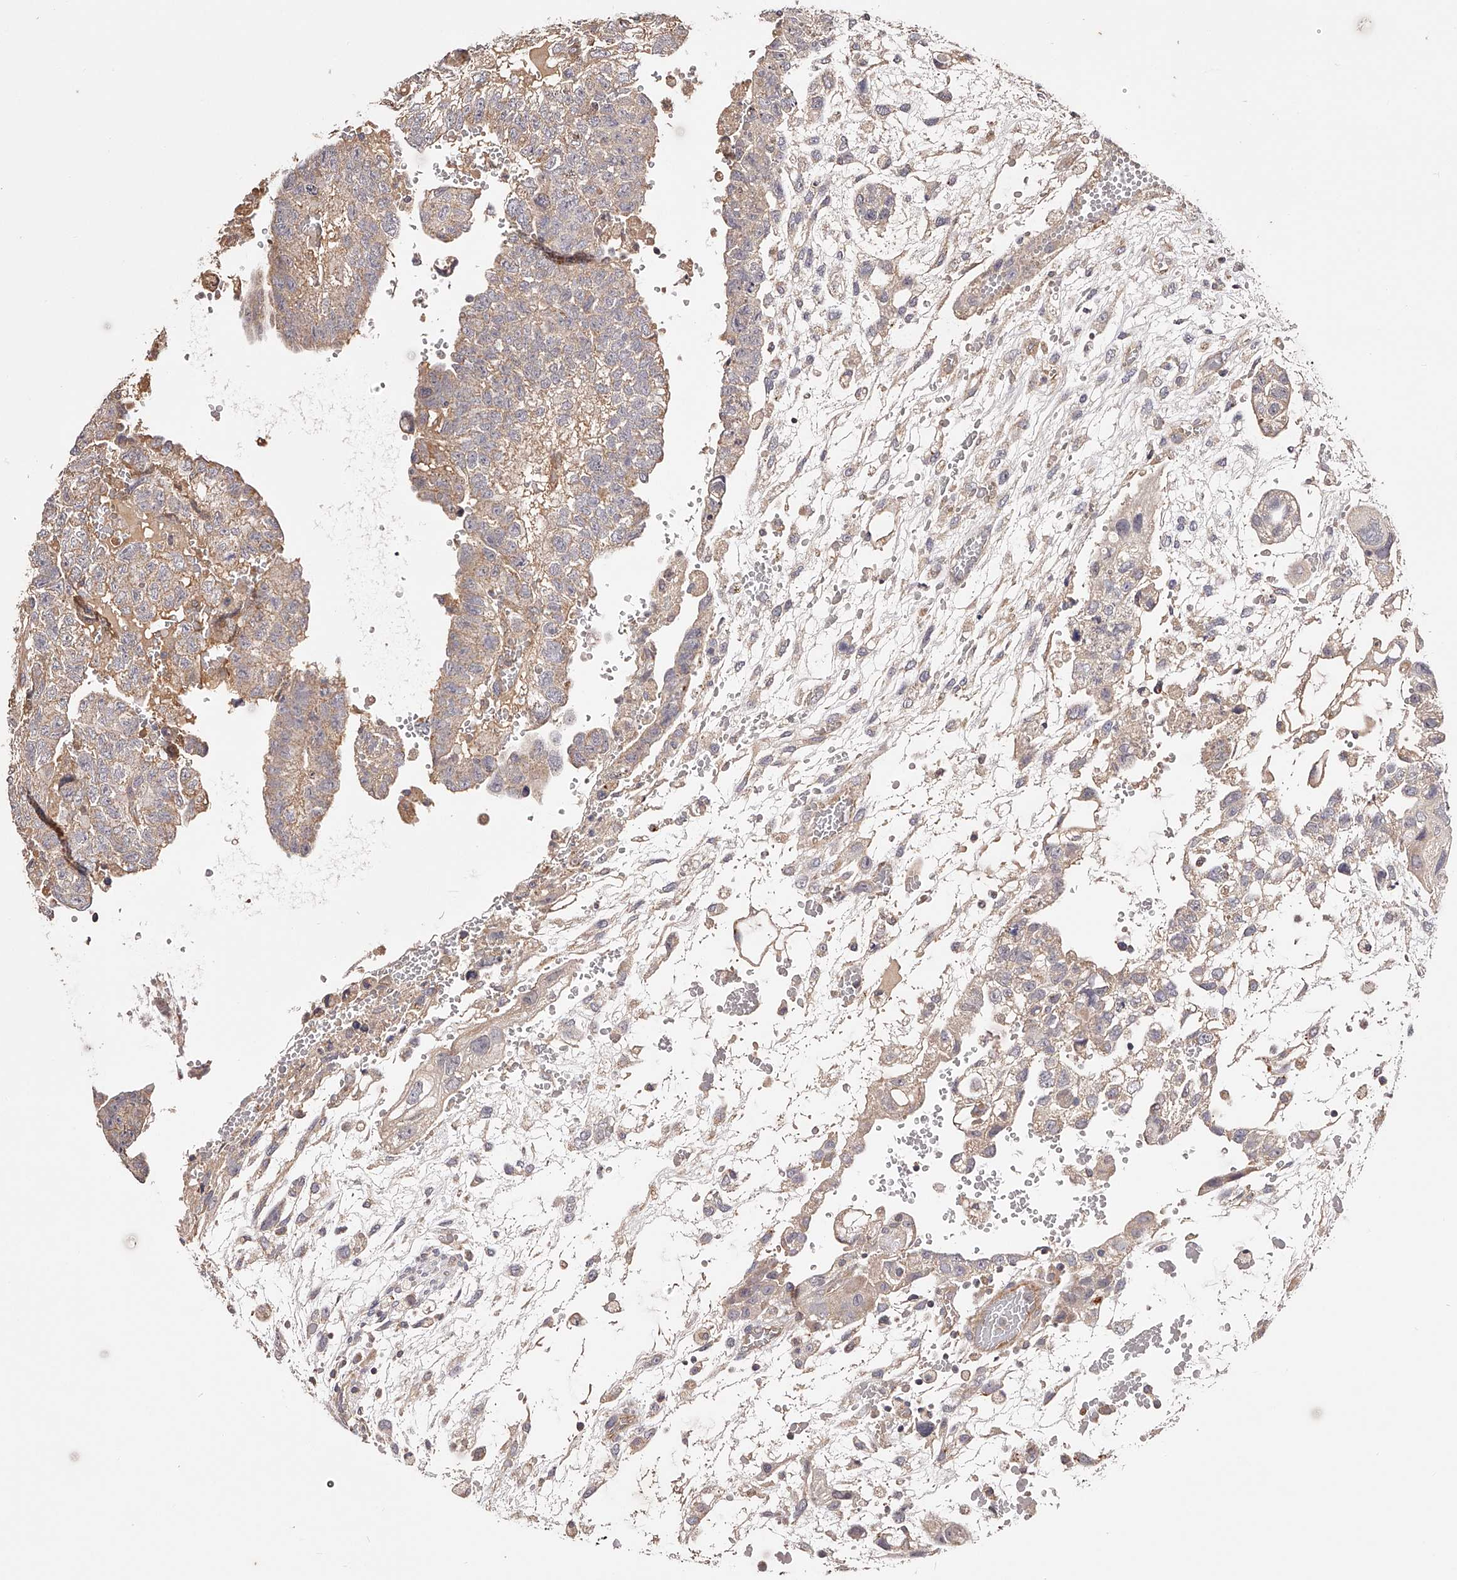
{"staining": {"intensity": "weak", "quantity": ">75%", "location": "cytoplasmic/membranous"}, "tissue": "testis cancer", "cell_type": "Tumor cells", "image_type": "cancer", "snomed": [{"axis": "morphology", "description": "Carcinoma, Embryonal, NOS"}, {"axis": "topography", "description": "Testis"}], "caption": "This histopathology image shows IHC staining of testis cancer (embryonal carcinoma), with low weak cytoplasmic/membranous expression in about >75% of tumor cells.", "gene": "USP21", "patient": {"sex": "male", "age": 36}}